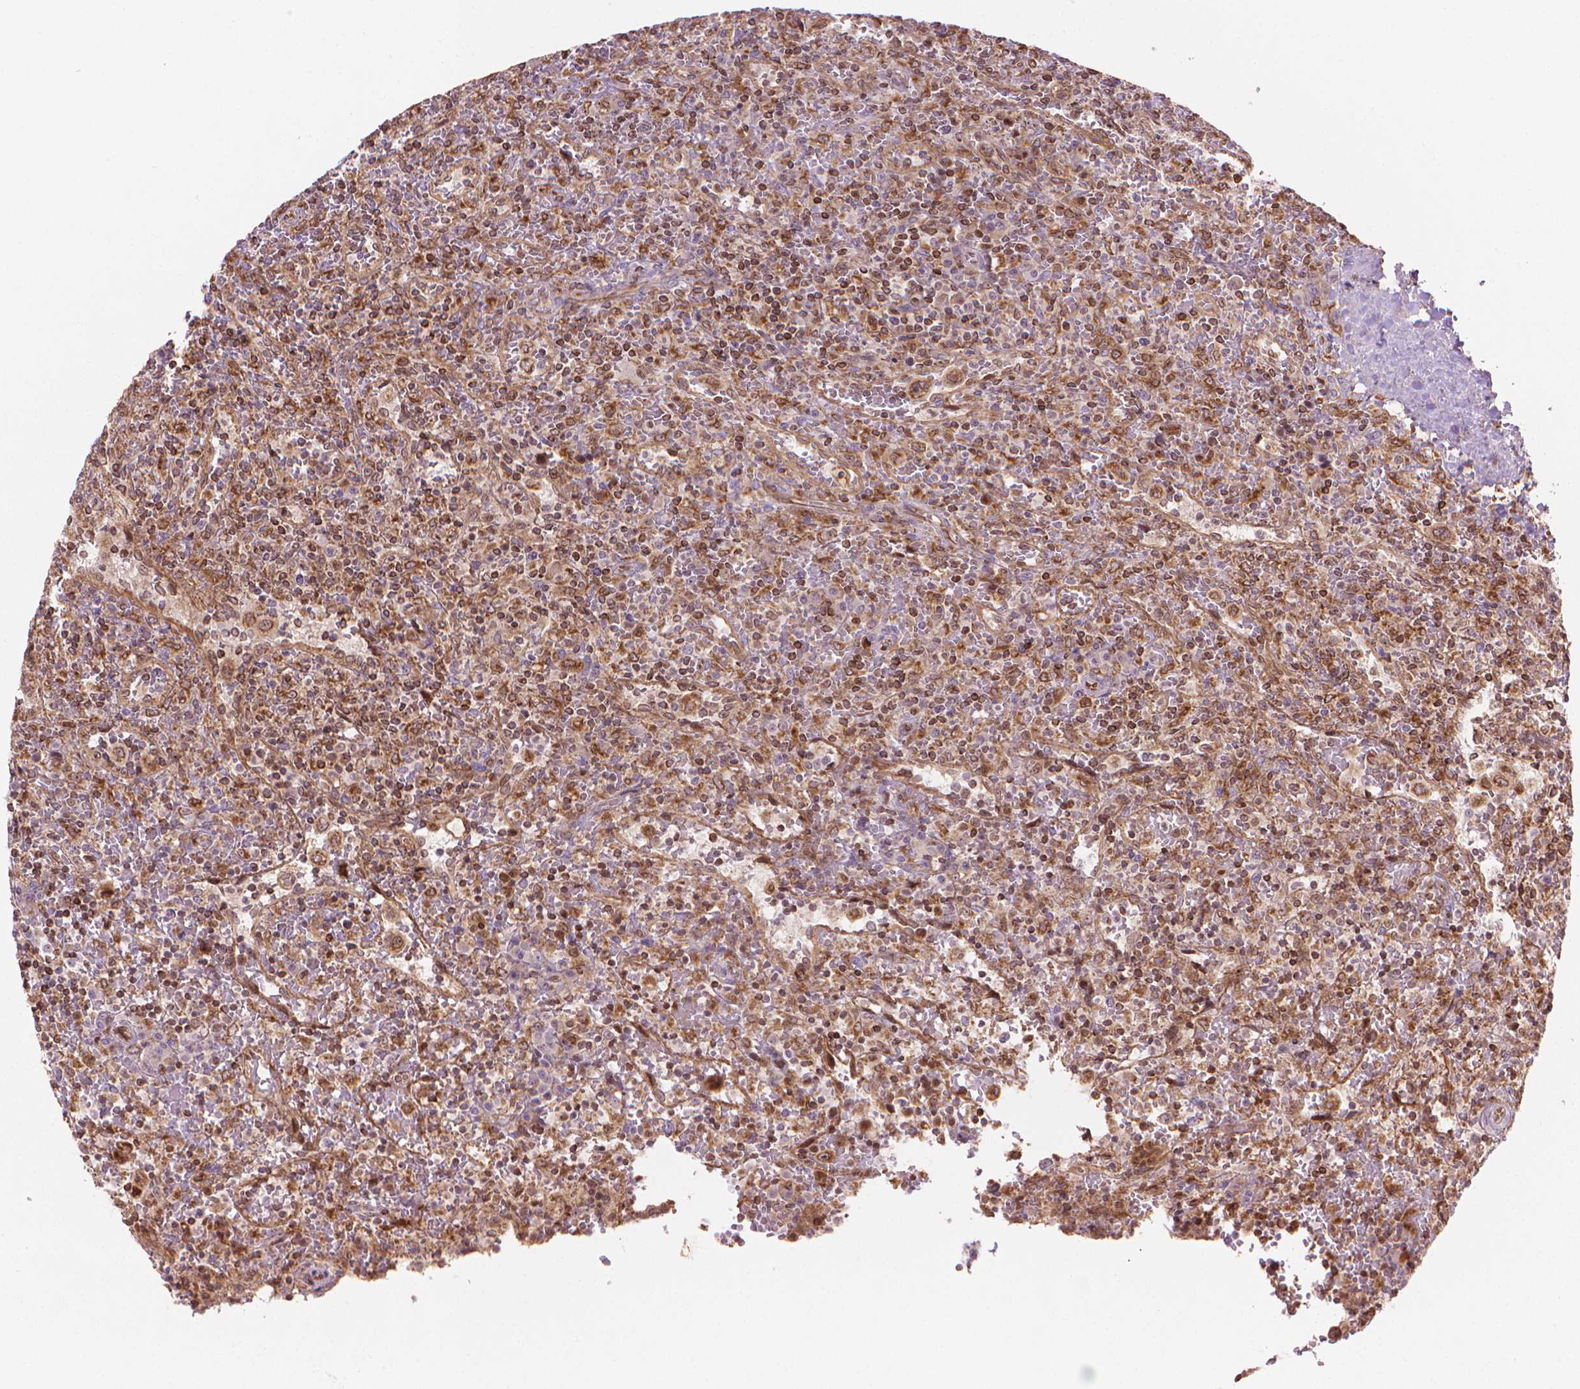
{"staining": {"intensity": "moderate", "quantity": ">75%", "location": "cytoplasmic/membranous,nuclear"}, "tissue": "lymphoma", "cell_type": "Tumor cells", "image_type": "cancer", "snomed": [{"axis": "morphology", "description": "Malignant lymphoma, non-Hodgkin's type, Low grade"}, {"axis": "topography", "description": "Spleen"}], "caption": "Tumor cells demonstrate medium levels of moderate cytoplasmic/membranous and nuclear staining in approximately >75% of cells in human malignant lymphoma, non-Hodgkin's type (low-grade).", "gene": "SMC2", "patient": {"sex": "male", "age": 62}}